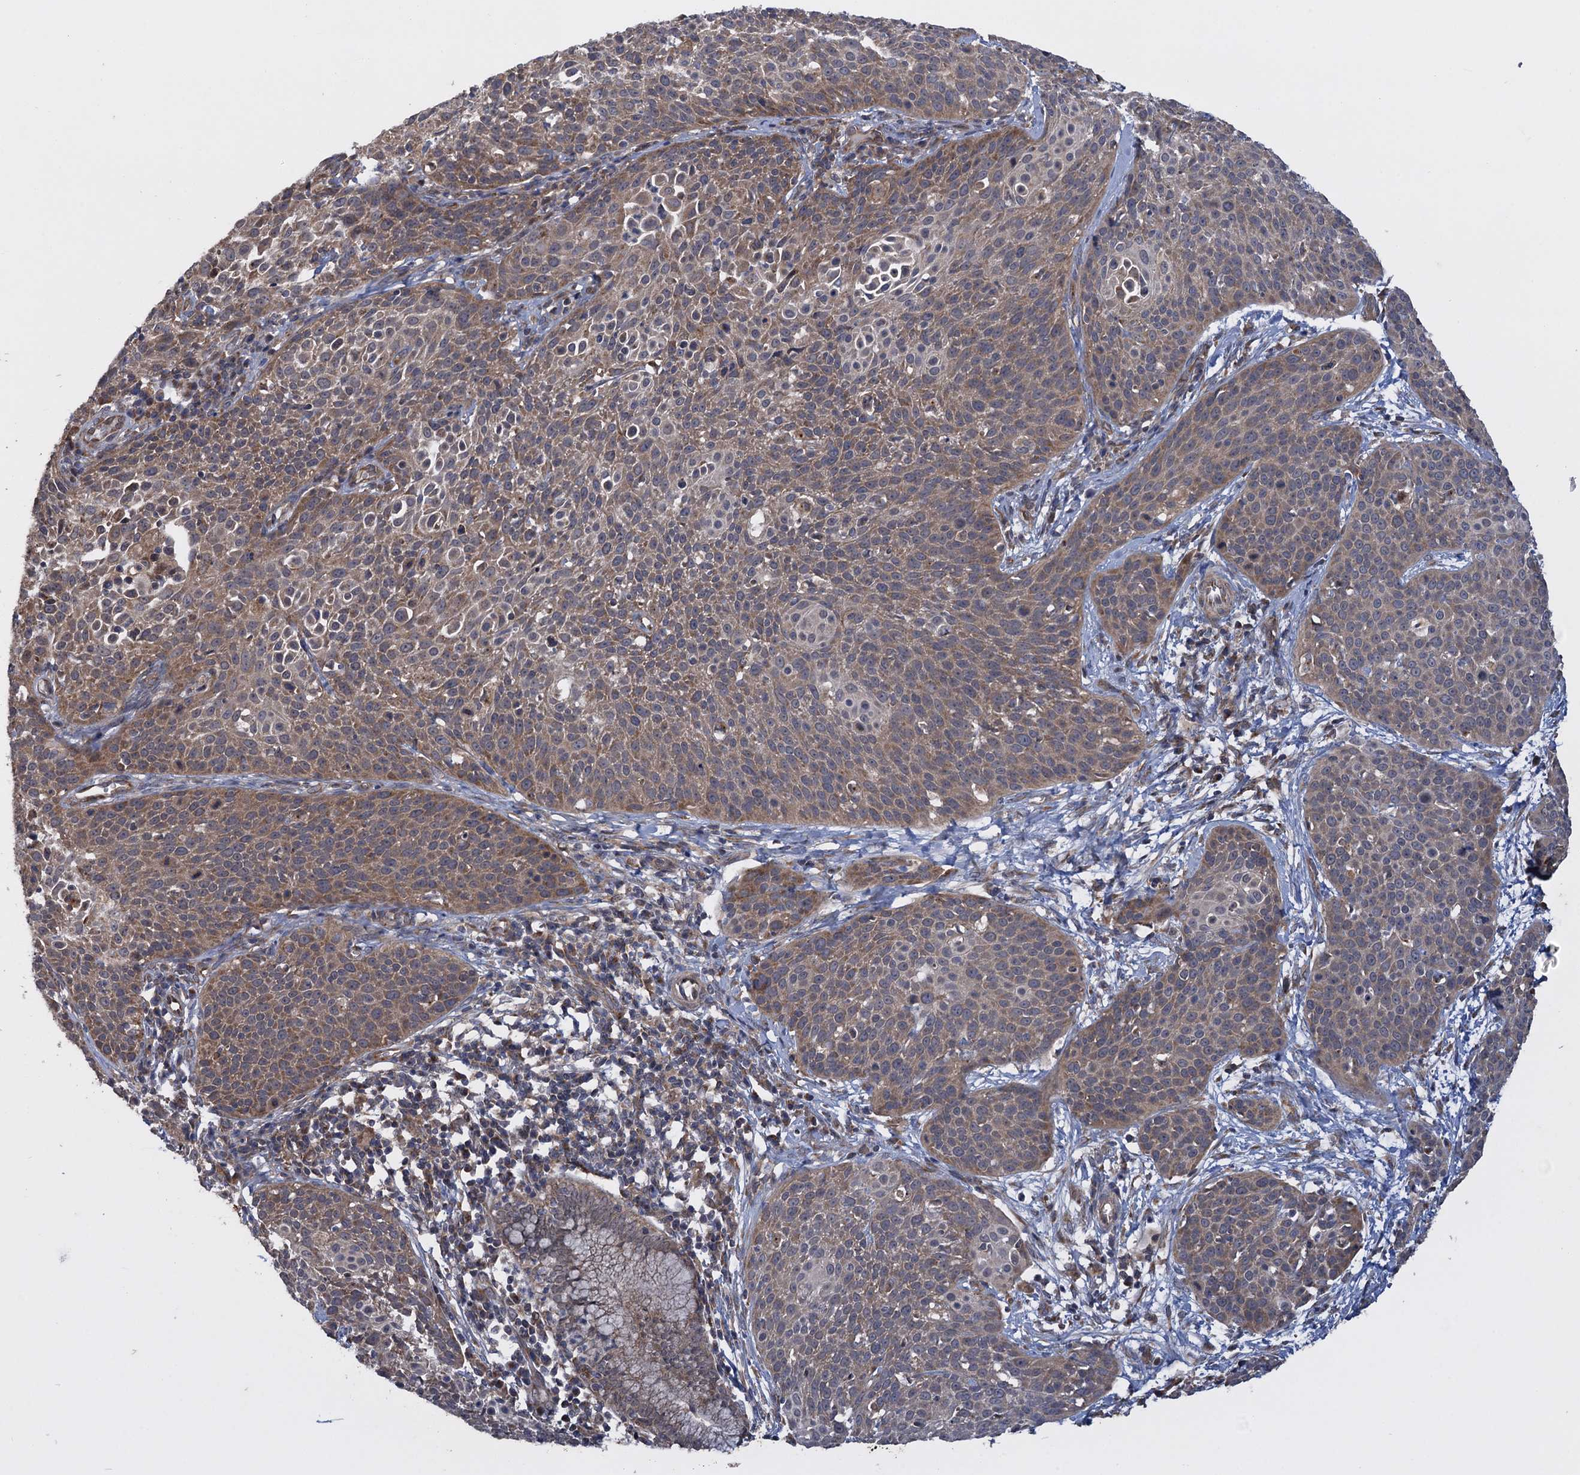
{"staining": {"intensity": "moderate", "quantity": ">75%", "location": "cytoplasmic/membranous"}, "tissue": "cervical cancer", "cell_type": "Tumor cells", "image_type": "cancer", "snomed": [{"axis": "morphology", "description": "Squamous cell carcinoma, NOS"}, {"axis": "topography", "description": "Cervix"}], "caption": "Protein analysis of squamous cell carcinoma (cervical) tissue displays moderate cytoplasmic/membranous expression in approximately >75% of tumor cells.", "gene": "HAUS1", "patient": {"sex": "female", "age": 38}}